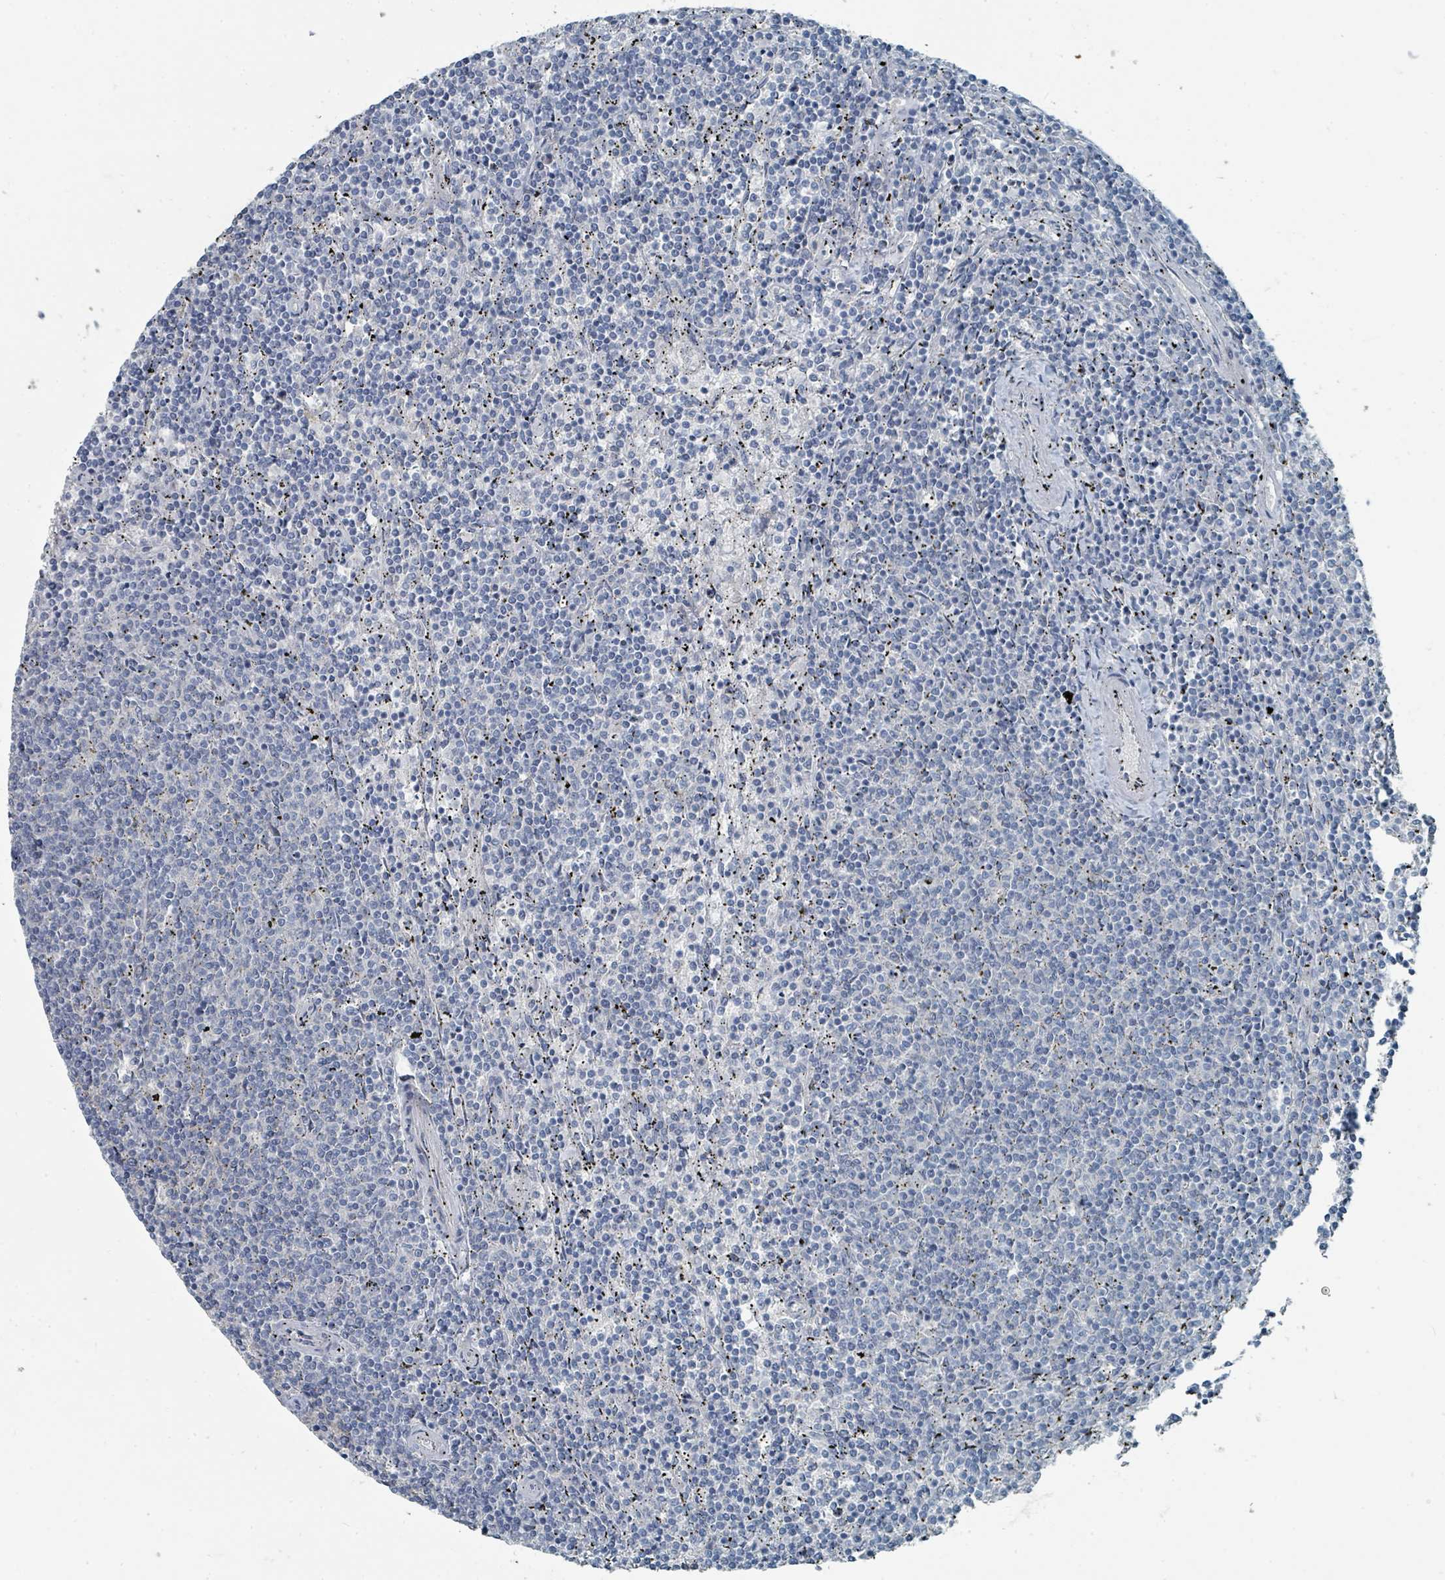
{"staining": {"intensity": "negative", "quantity": "none", "location": "none"}, "tissue": "lymphoma", "cell_type": "Tumor cells", "image_type": "cancer", "snomed": [{"axis": "morphology", "description": "Malignant lymphoma, non-Hodgkin's type, Low grade"}, {"axis": "topography", "description": "Spleen"}], "caption": "Photomicrograph shows no significant protein positivity in tumor cells of lymphoma.", "gene": "RASA4", "patient": {"sex": "female", "age": 50}}